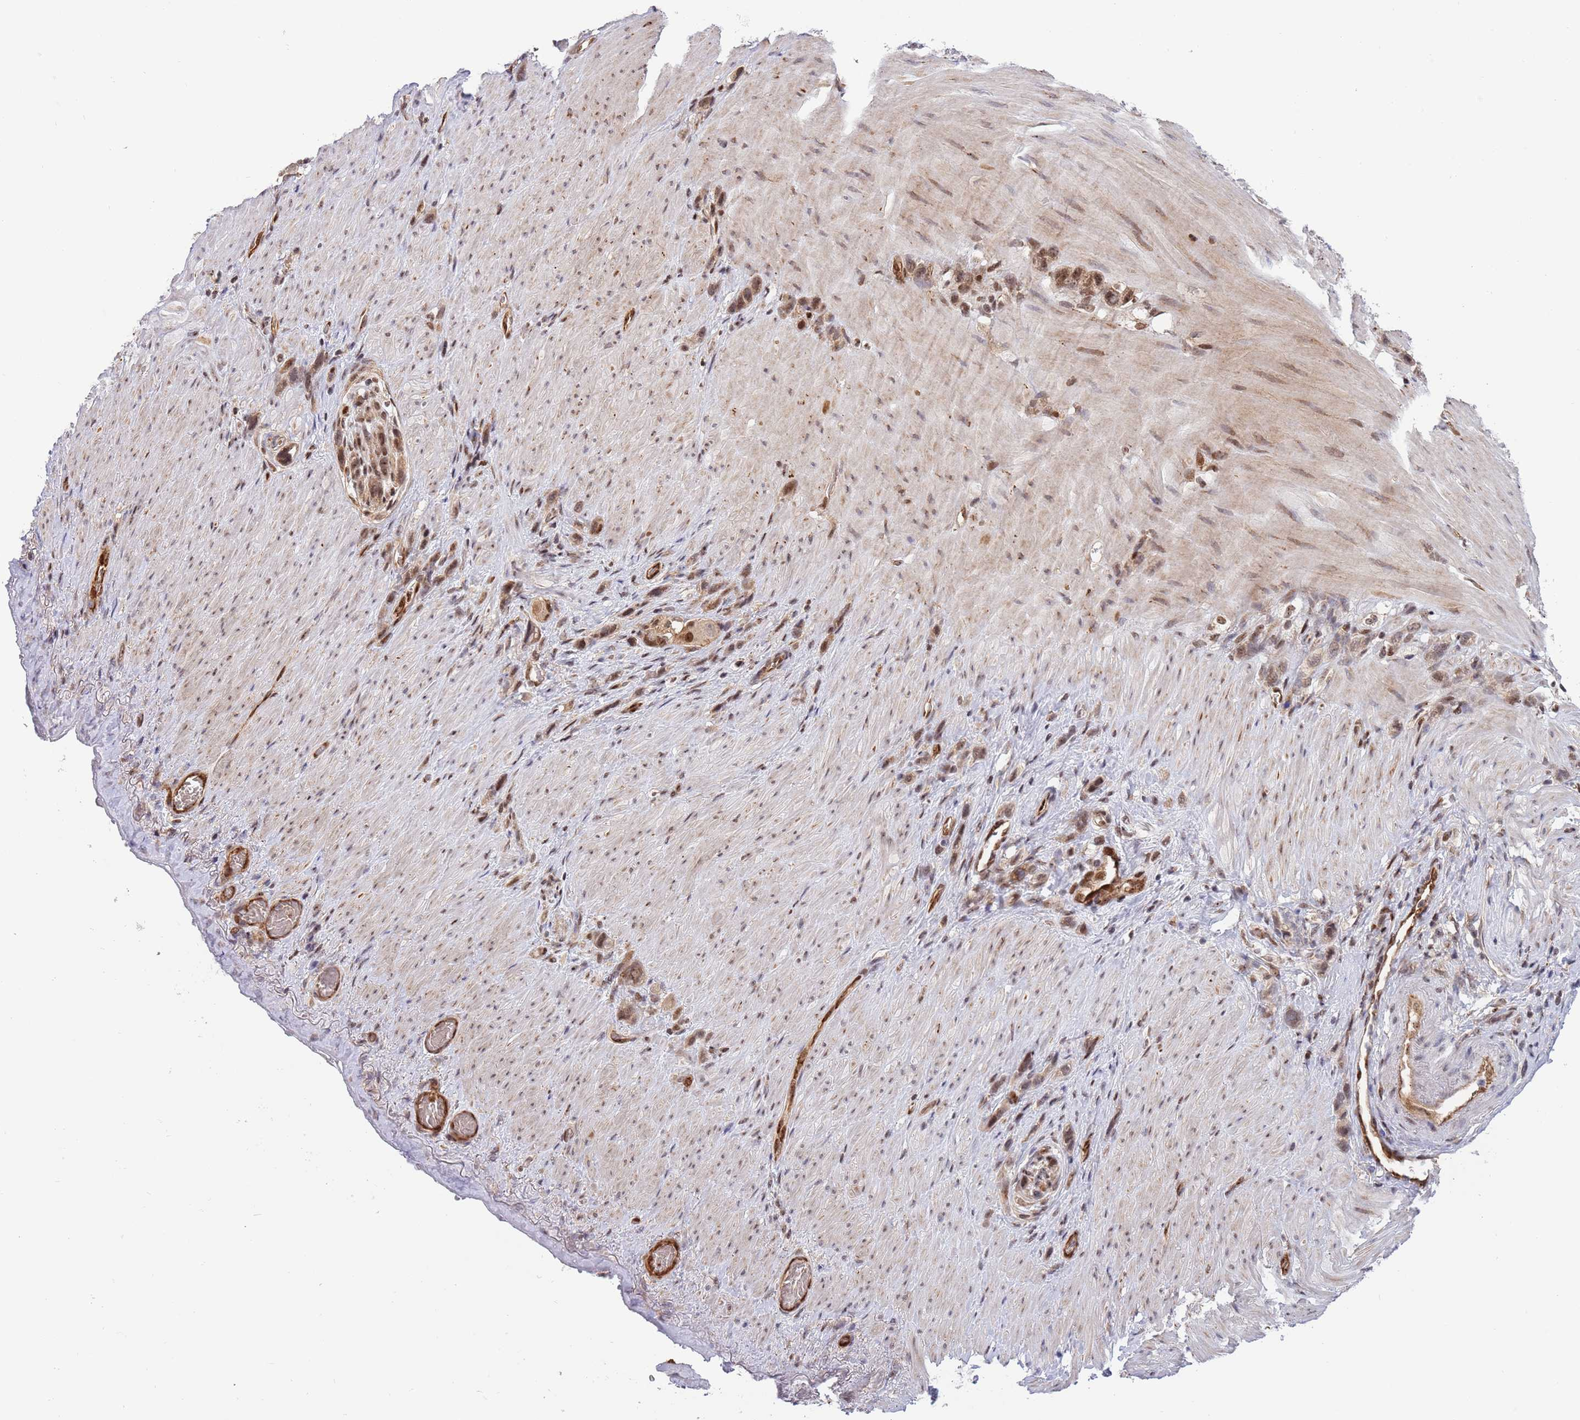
{"staining": {"intensity": "moderate", "quantity": ">75%", "location": "nuclear"}, "tissue": "stomach cancer", "cell_type": "Tumor cells", "image_type": "cancer", "snomed": [{"axis": "morphology", "description": "Adenocarcinoma, NOS"}, {"axis": "topography", "description": "Stomach"}], "caption": "A medium amount of moderate nuclear expression is present in approximately >75% of tumor cells in adenocarcinoma (stomach) tissue. The staining was performed using DAB to visualize the protein expression in brown, while the nuclei were stained in blue with hematoxylin (Magnification: 20x).", "gene": "TBX10", "patient": {"sex": "female", "age": 65}}